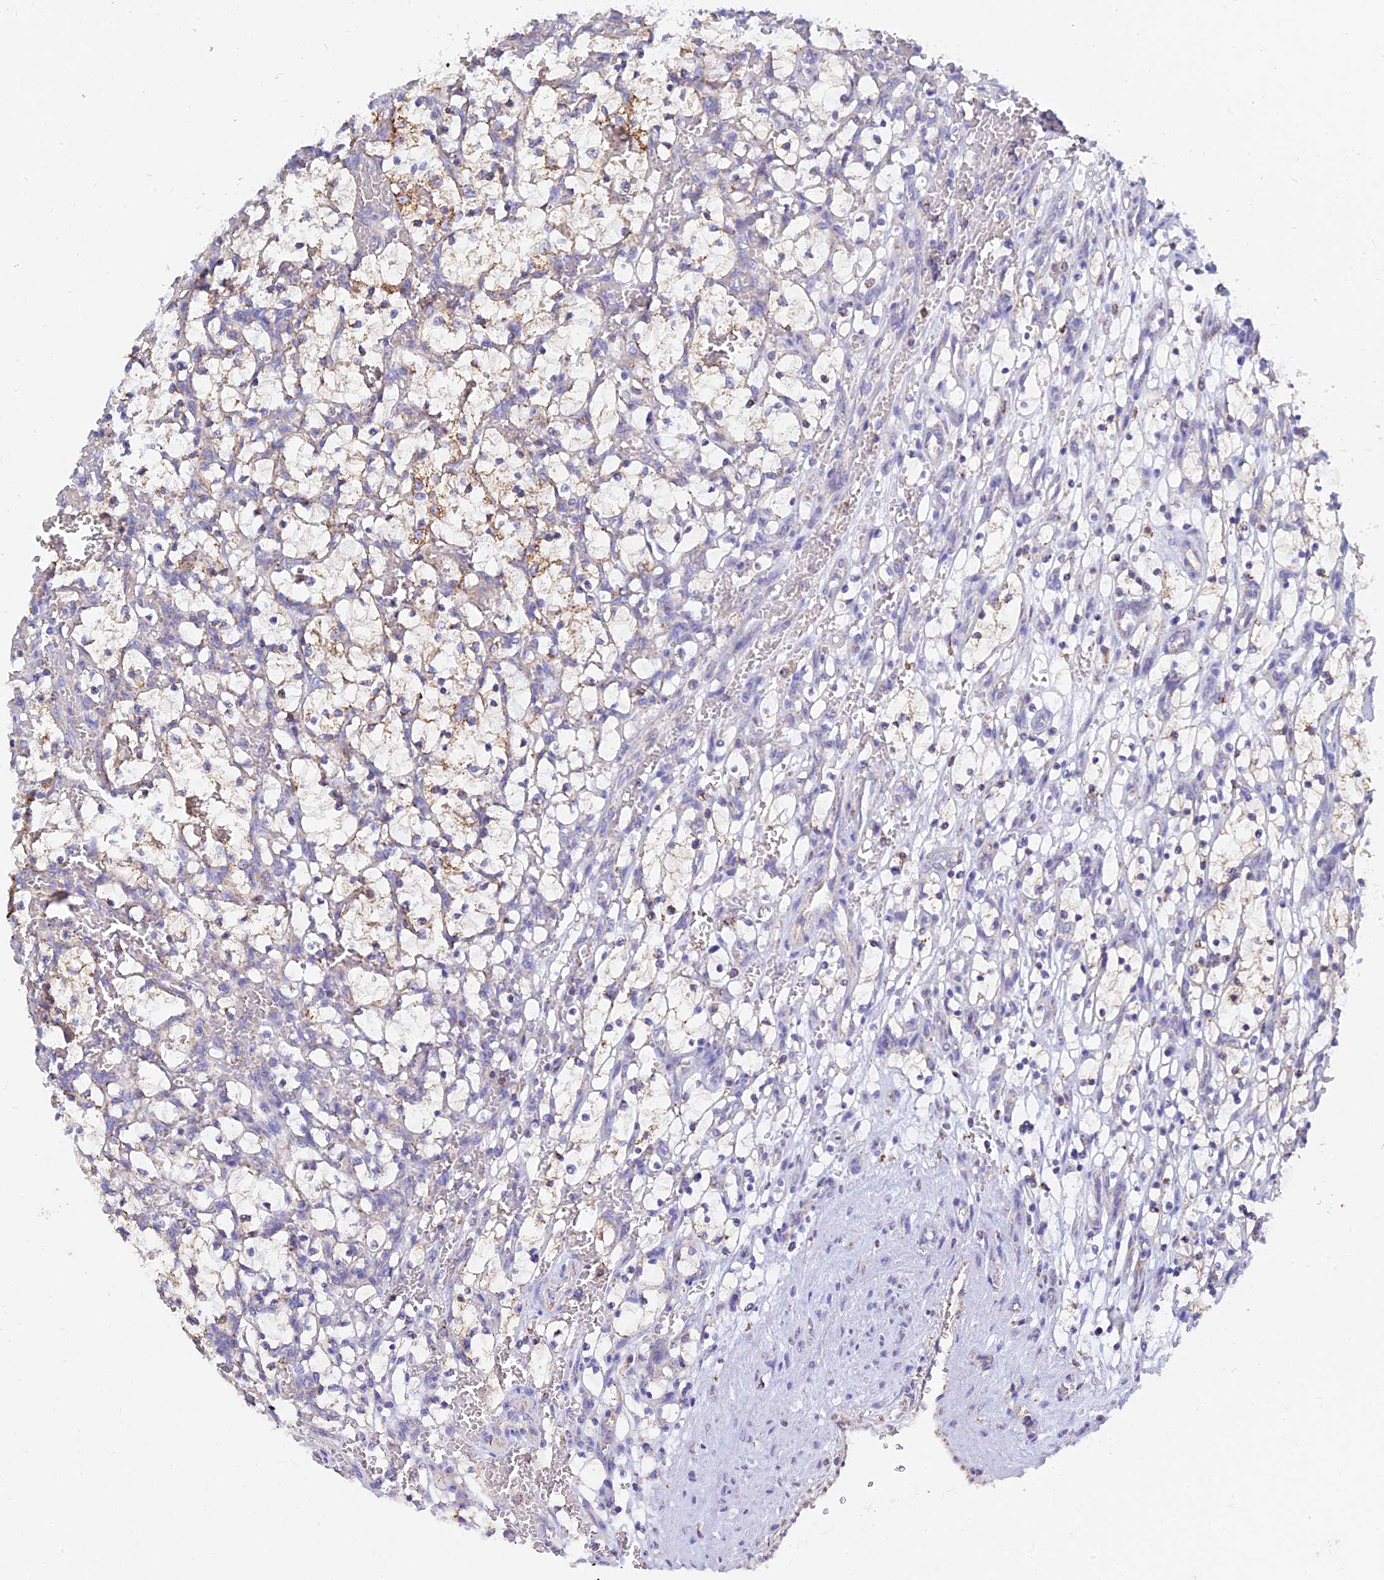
{"staining": {"intensity": "moderate", "quantity": "25%-75%", "location": "cytoplasmic/membranous"}, "tissue": "renal cancer", "cell_type": "Tumor cells", "image_type": "cancer", "snomed": [{"axis": "morphology", "description": "Adenocarcinoma, NOS"}, {"axis": "topography", "description": "Kidney"}], "caption": "Adenocarcinoma (renal) stained for a protein shows moderate cytoplasmic/membranous positivity in tumor cells. (DAB = brown stain, brightfield microscopy at high magnification).", "gene": "MGST1", "patient": {"sex": "female", "age": 69}}